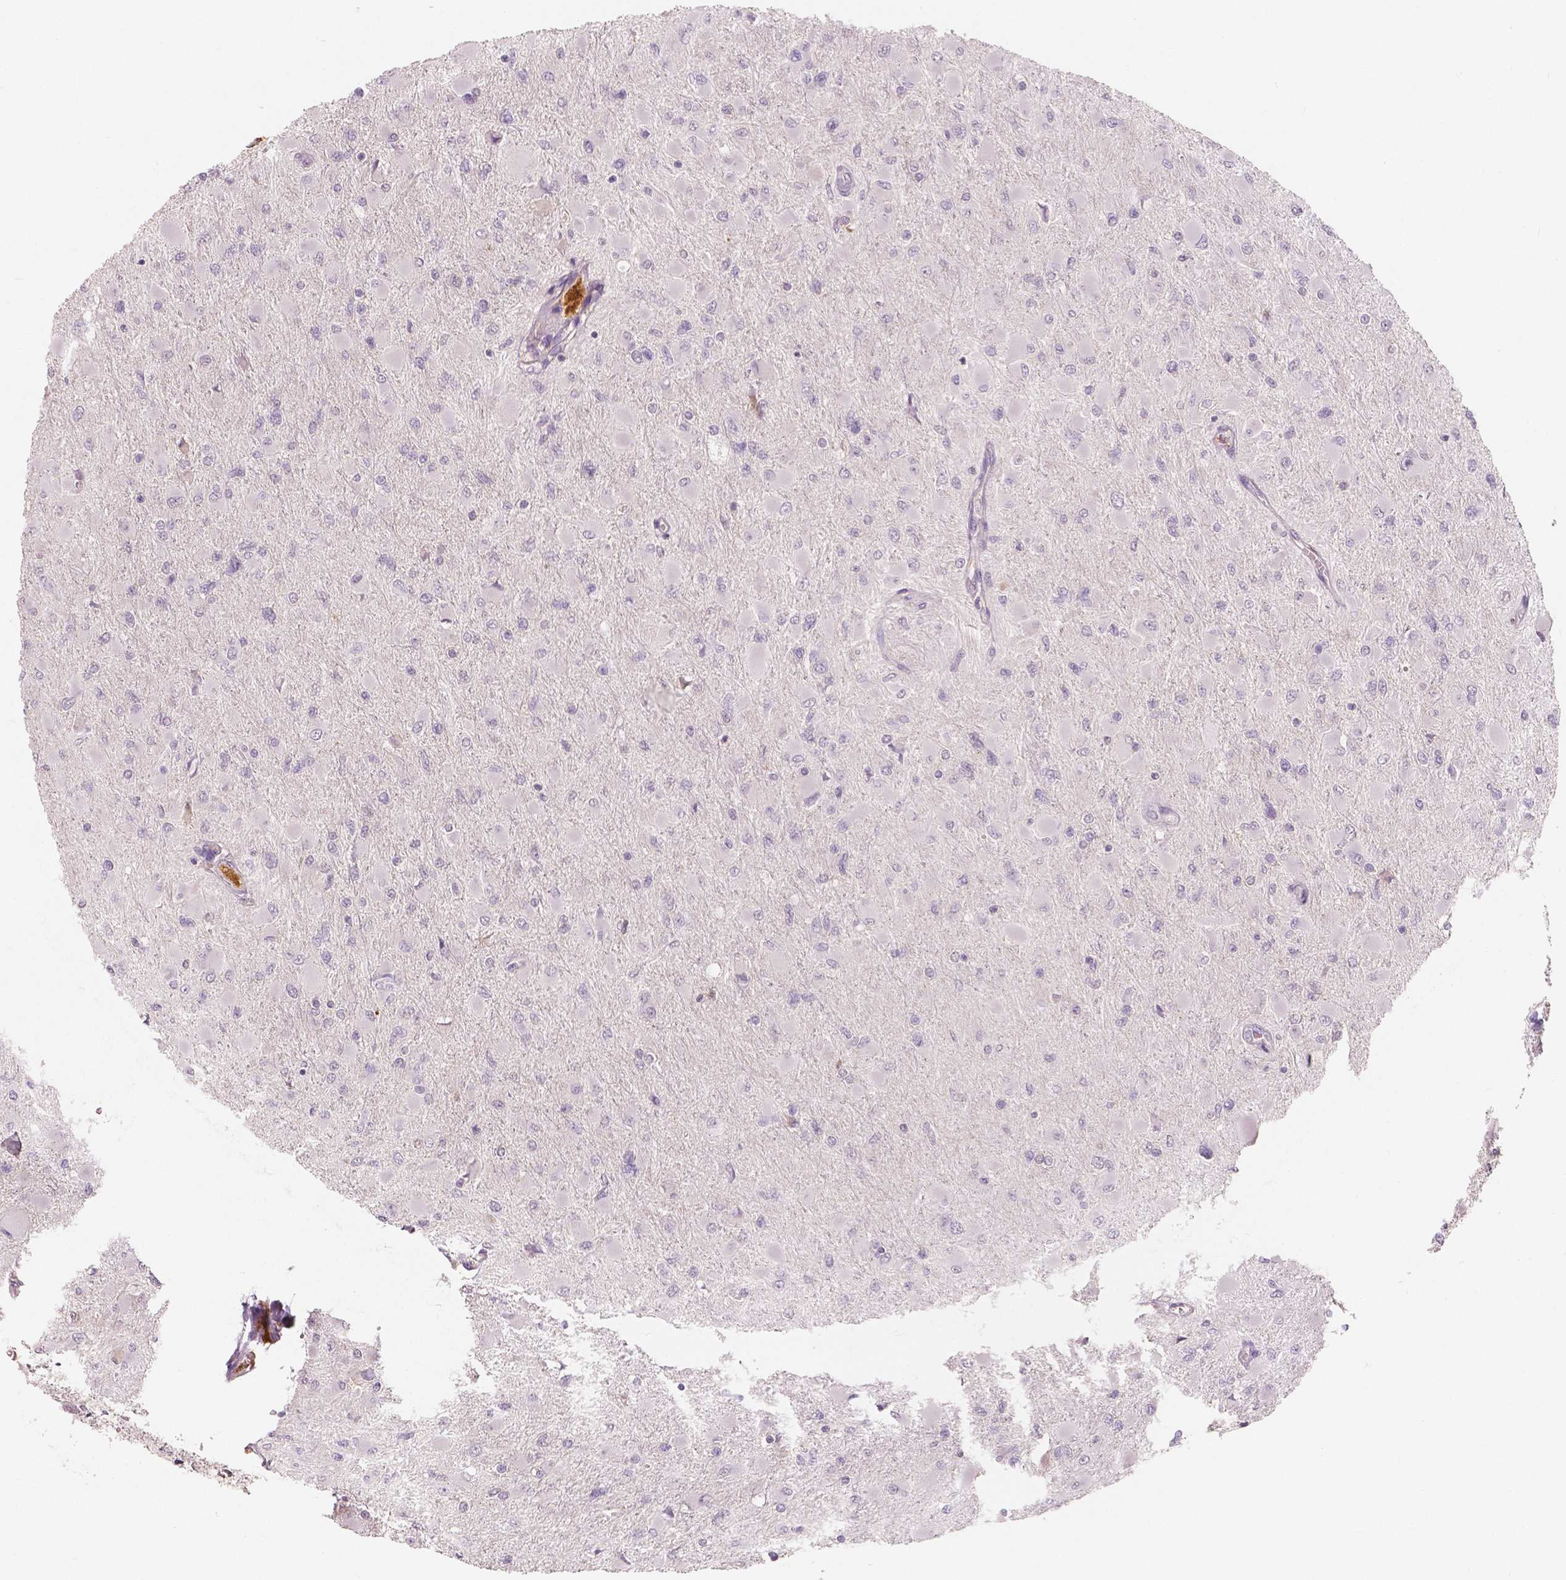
{"staining": {"intensity": "negative", "quantity": "none", "location": "none"}, "tissue": "glioma", "cell_type": "Tumor cells", "image_type": "cancer", "snomed": [{"axis": "morphology", "description": "Glioma, malignant, High grade"}, {"axis": "topography", "description": "Cerebral cortex"}], "caption": "Glioma was stained to show a protein in brown. There is no significant positivity in tumor cells.", "gene": "APOA4", "patient": {"sex": "female", "age": 36}}